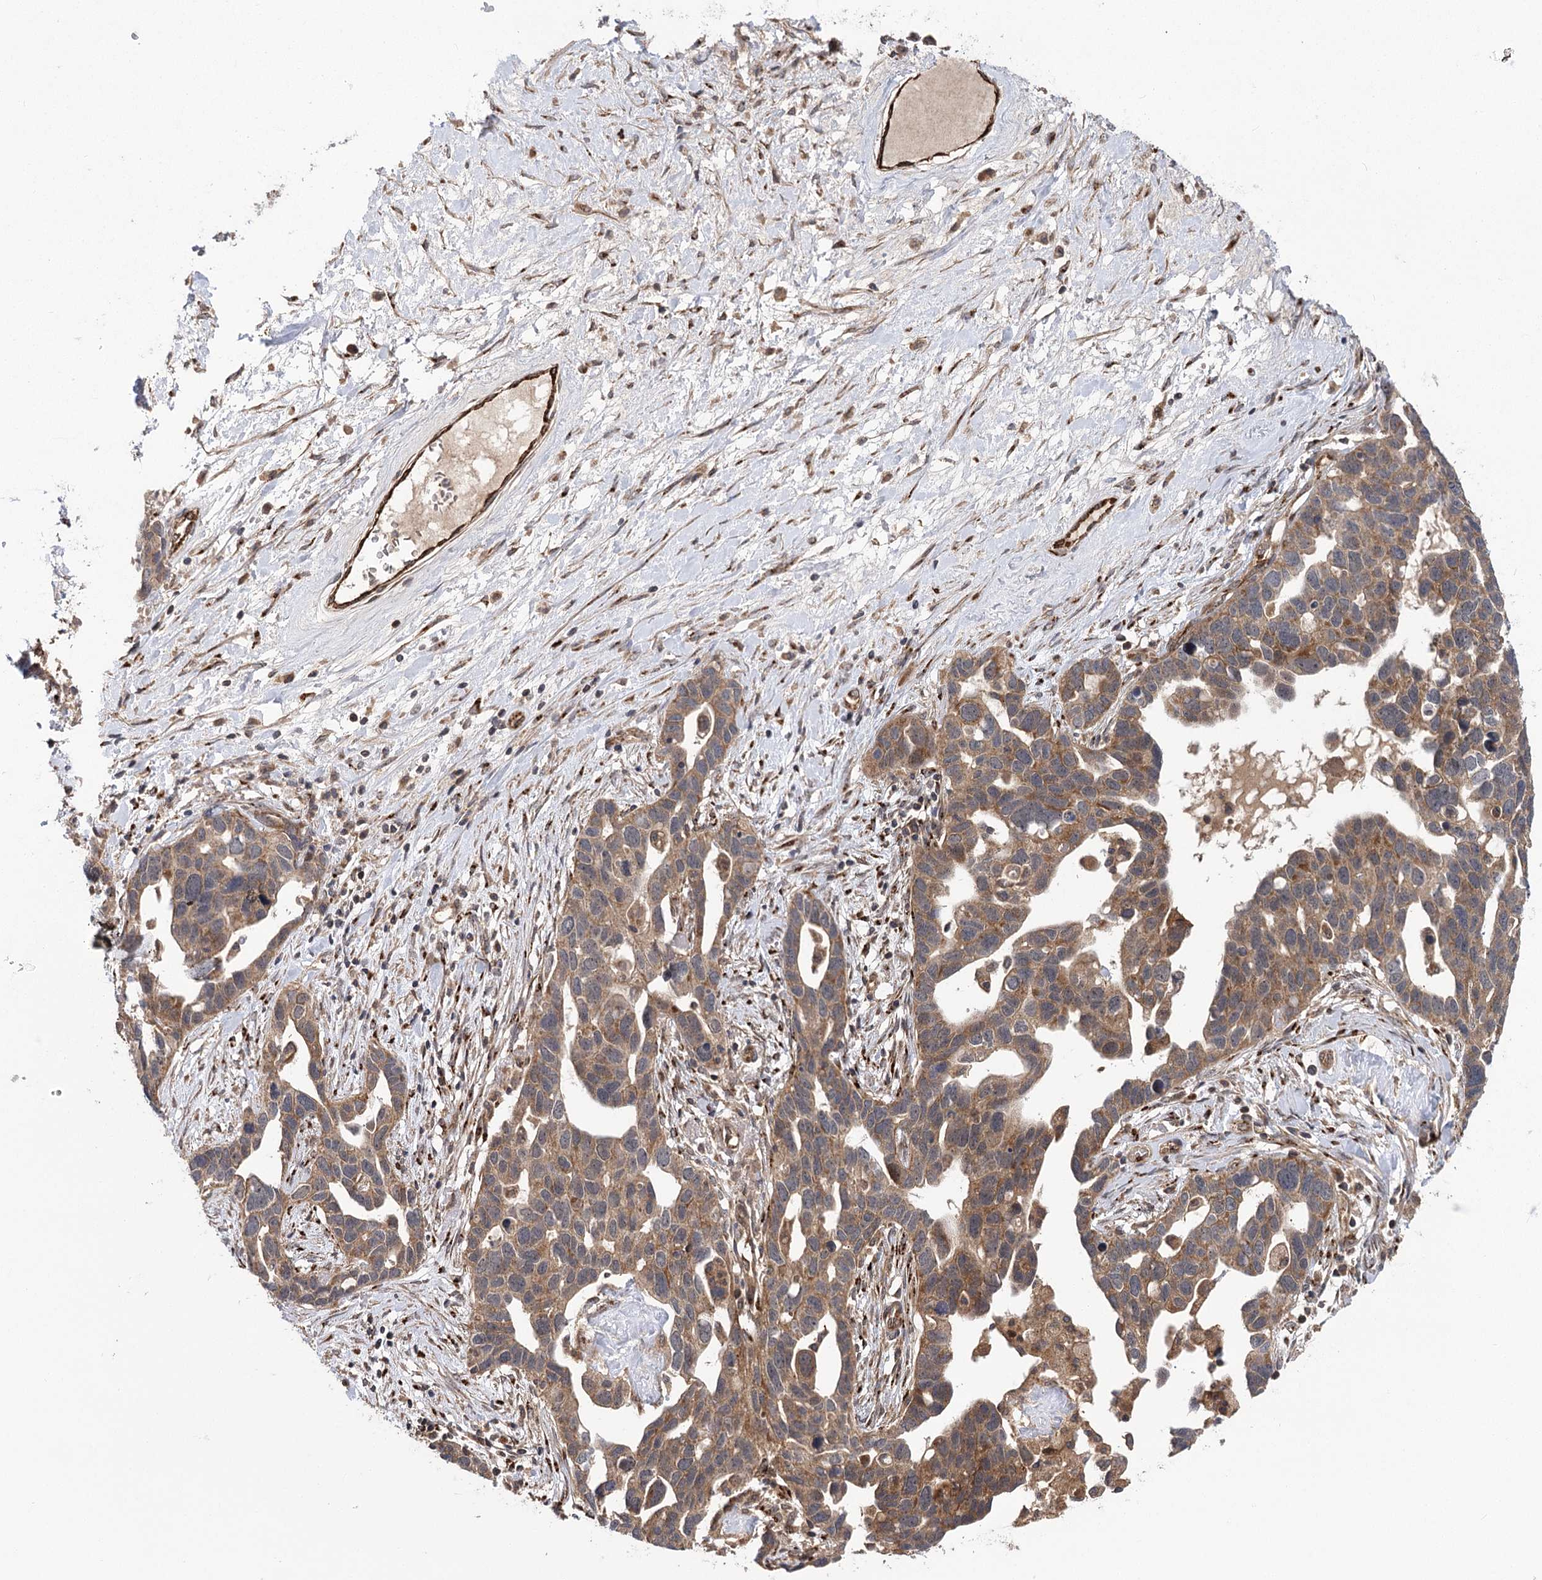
{"staining": {"intensity": "moderate", "quantity": ">75%", "location": "cytoplasmic/membranous"}, "tissue": "ovarian cancer", "cell_type": "Tumor cells", "image_type": "cancer", "snomed": [{"axis": "morphology", "description": "Cystadenocarcinoma, serous, NOS"}, {"axis": "topography", "description": "Ovary"}], "caption": "Human ovarian serous cystadenocarcinoma stained with a protein marker displays moderate staining in tumor cells.", "gene": "CARD19", "patient": {"sex": "female", "age": 54}}